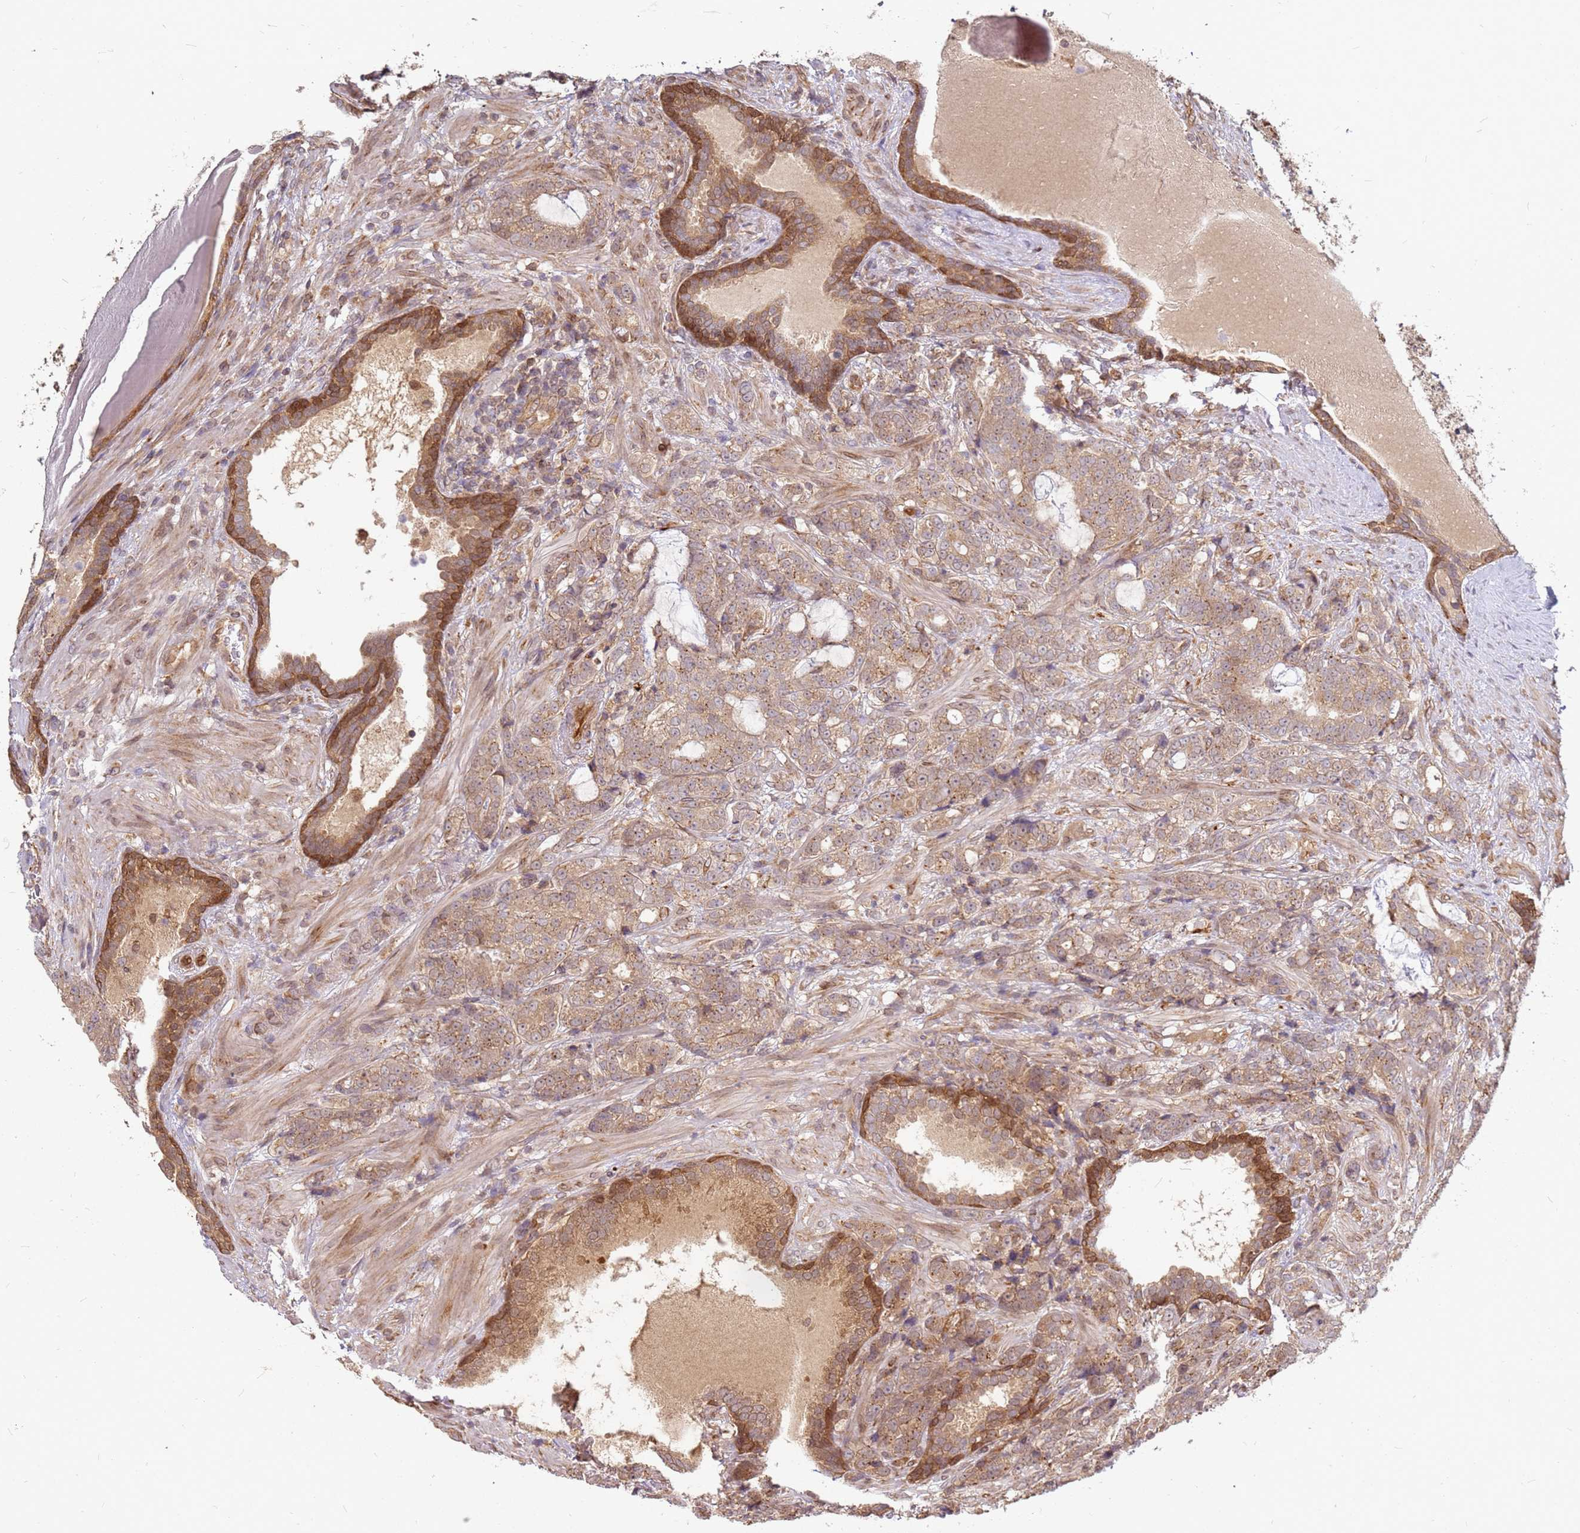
{"staining": {"intensity": "moderate", "quantity": ">75%", "location": "cytoplasmic/membranous"}, "tissue": "prostate cancer", "cell_type": "Tumor cells", "image_type": "cancer", "snomed": [{"axis": "morphology", "description": "Adenocarcinoma, High grade"}, {"axis": "topography", "description": "Prostate"}], "caption": "Moderate cytoplasmic/membranous protein expression is appreciated in about >75% of tumor cells in prostate cancer (high-grade adenocarcinoma).", "gene": "NUDT14", "patient": {"sex": "male", "age": 67}}